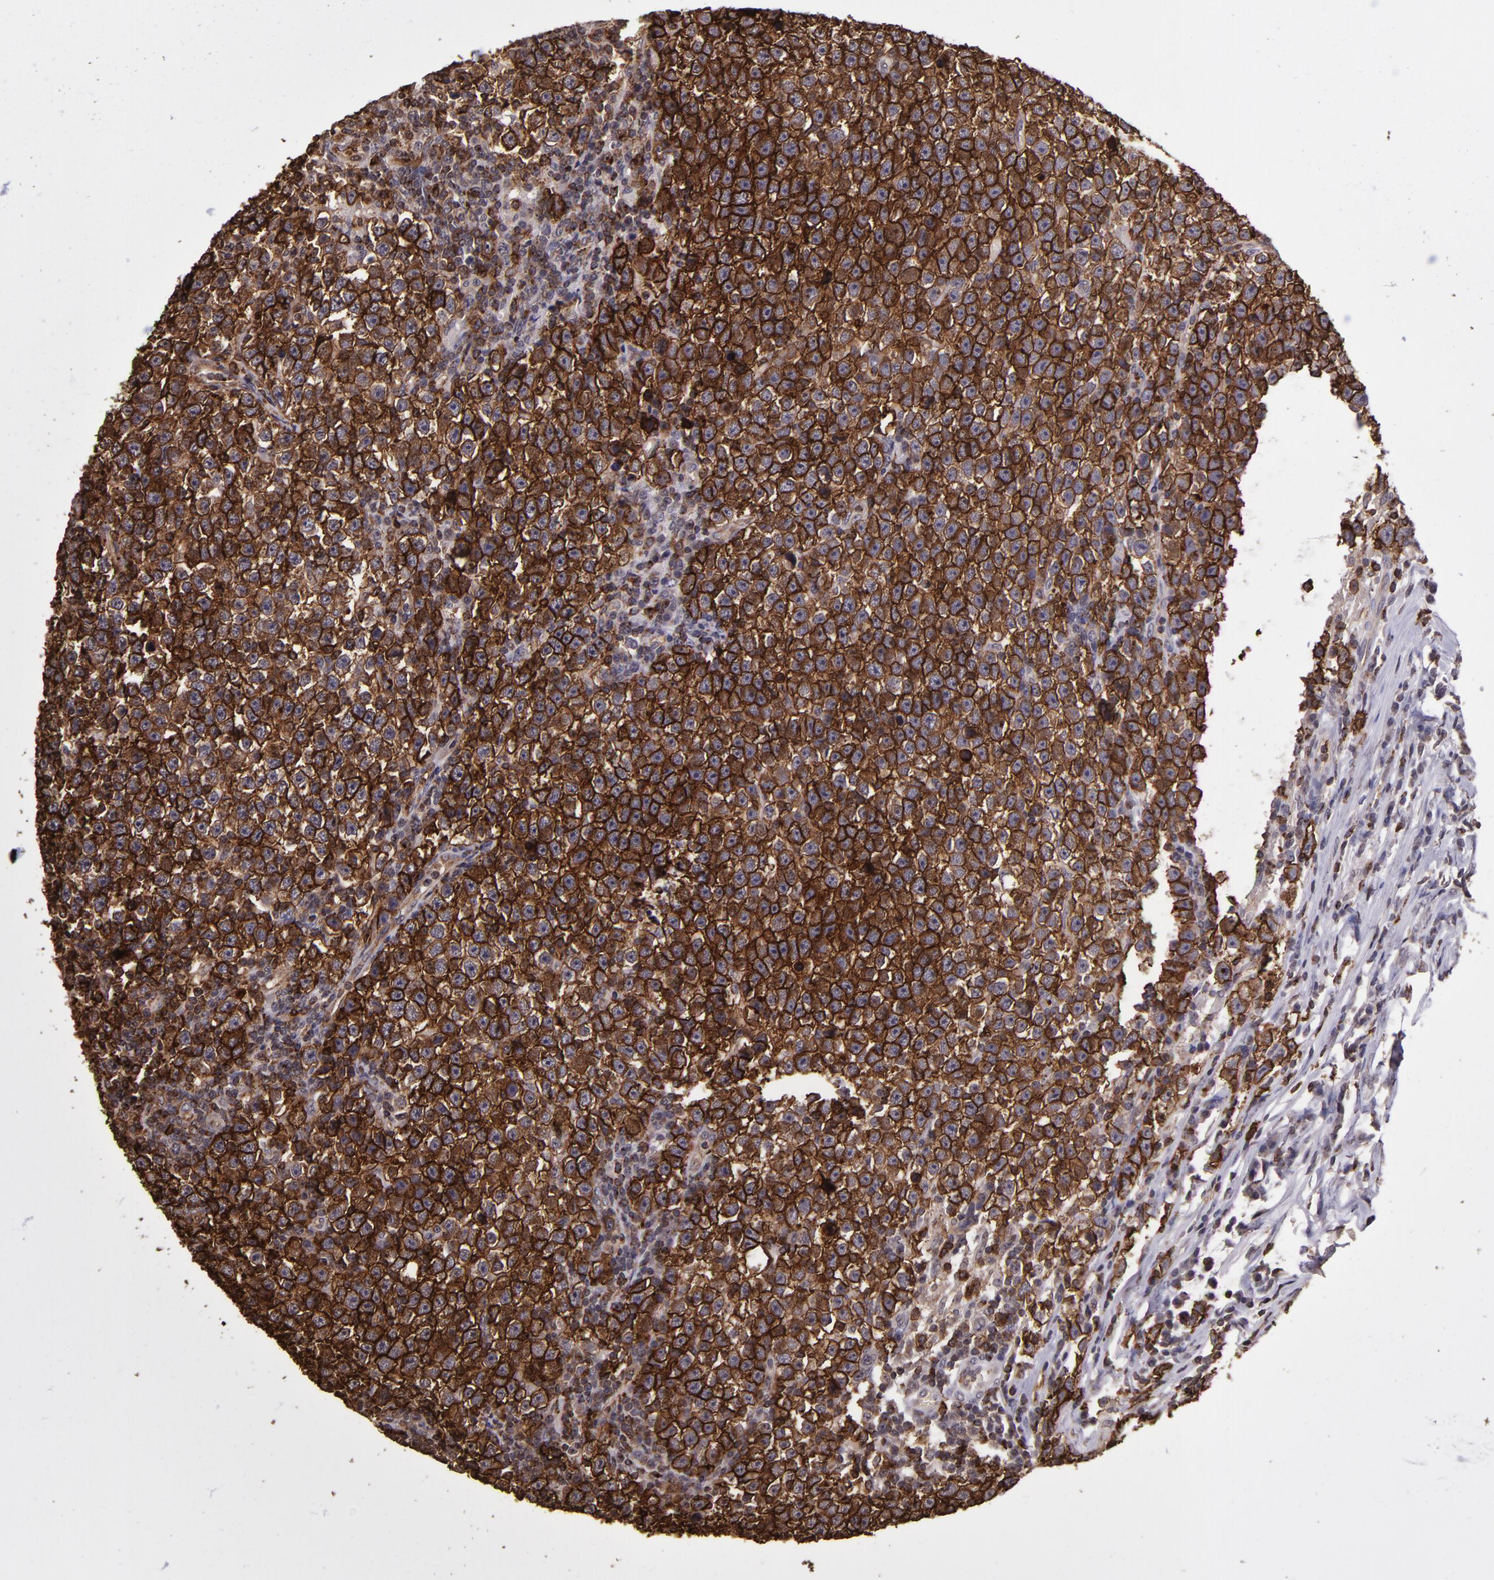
{"staining": {"intensity": "strong", "quantity": ">75%", "location": "cytoplasmic/membranous"}, "tissue": "testis cancer", "cell_type": "Tumor cells", "image_type": "cancer", "snomed": [{"axis": "morphology", "description": "Seminoma, NOS"}, {"axis": "topography", "description": "Testis"}], "caption": "Immunohistochemistry photomicrograph of neoplastic tissue: human testis cancer stained using immunohistochemistry exhibits high levels of strong protein expression localized specifically in the cytoplasmic/membranous of tumor cells, appearing as a cytoplasmic/membranous brown color.", "gene": "SLC2A3", "patient": {"sex": "male", "age": 43}}